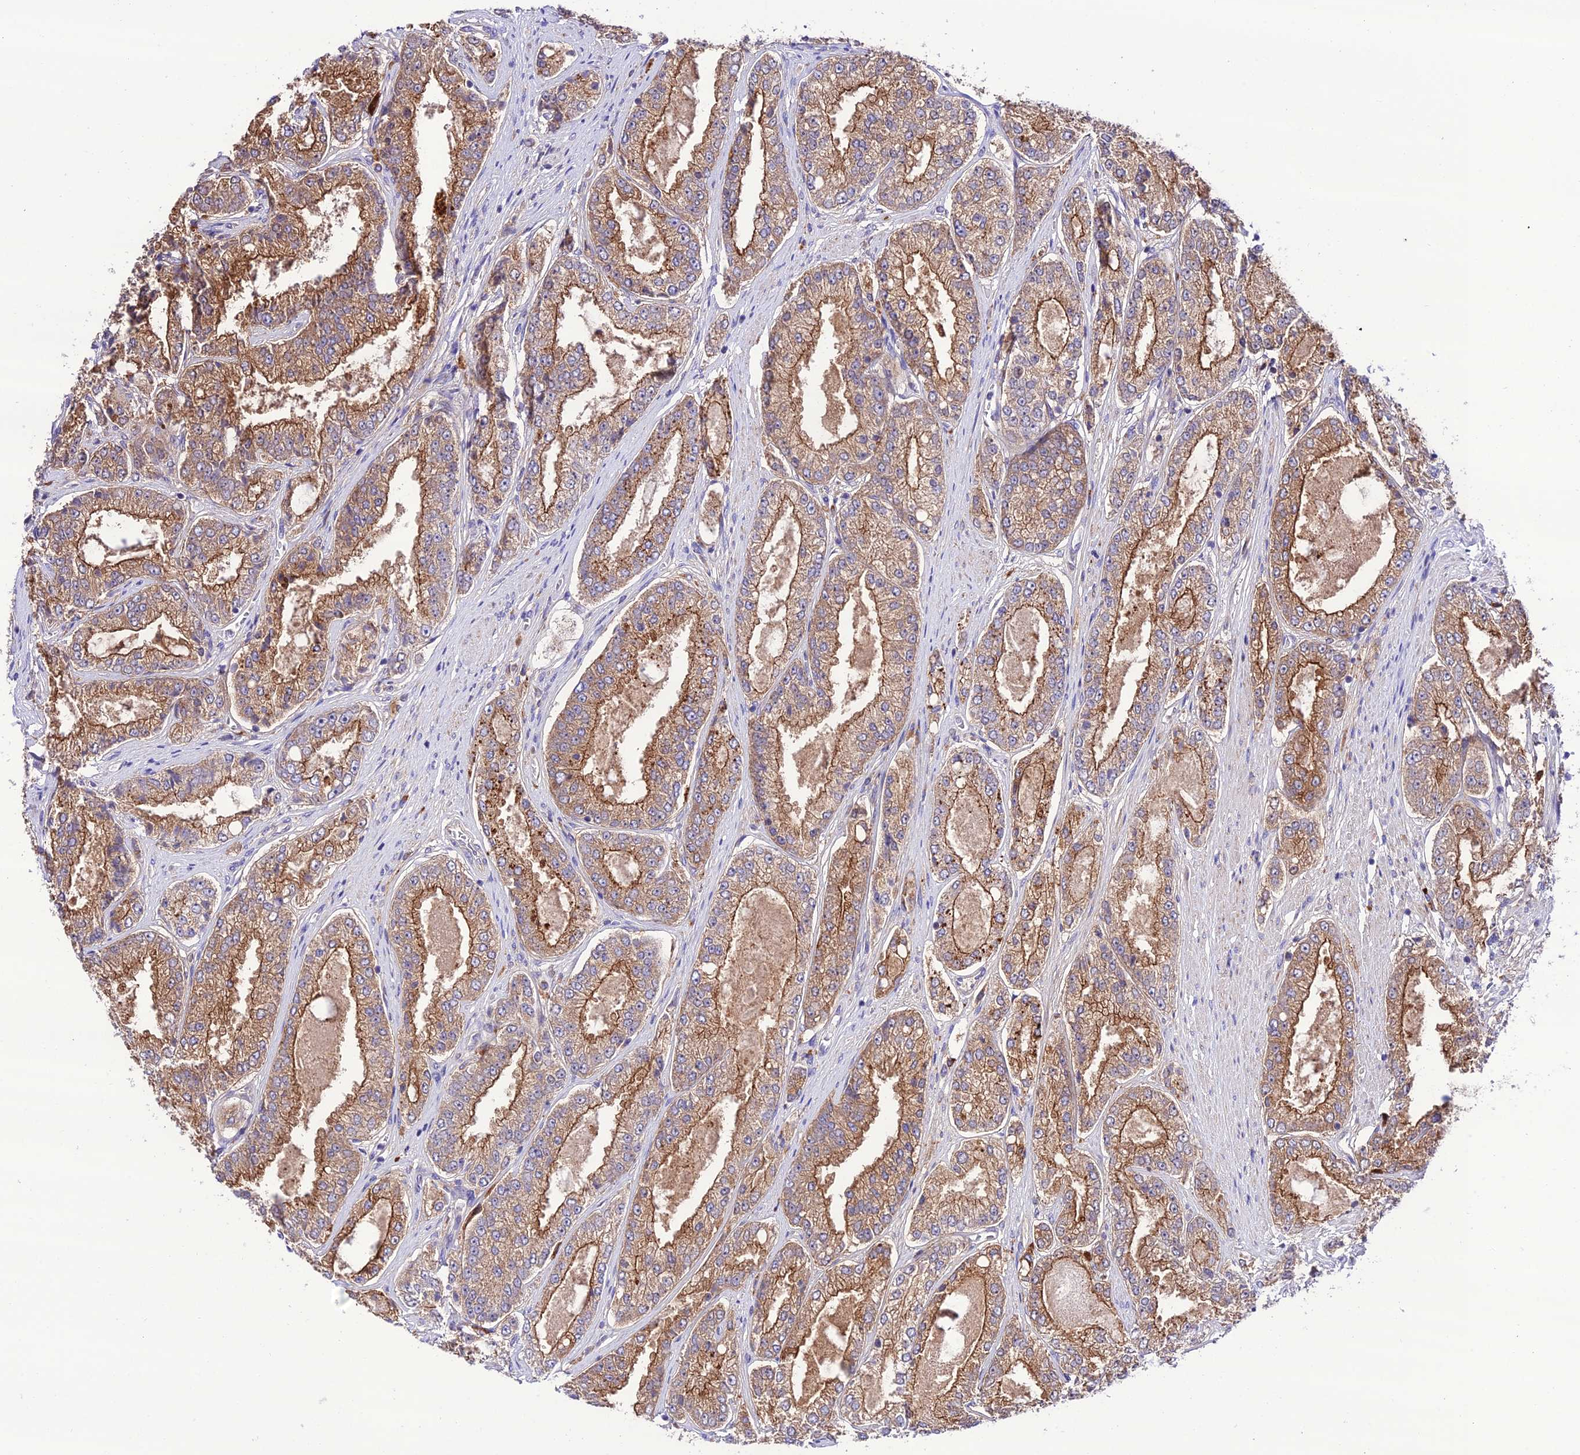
{"staining": {"intensity": "moderate", "quantity": ">75%", "location": "cytoplasmic/membranous"}, "tissue": "prostate cancer", "cell_type": "Tumor cells", "image_type": "cancer", "snomed": [{"axis": "morphology", "description": "Adenocarcinoma, High grade"}, {"axis": "topography", "description": "Prostate"}], "caption": "Immunohistochemistry (IHC) of human prostate cancer demonstrates medium levels of moderate cytoplasmic/membranous expression in about >75% of tumor cells.", "gene": "LACTB2", "patient": {"sex": "male", "age": 71}}